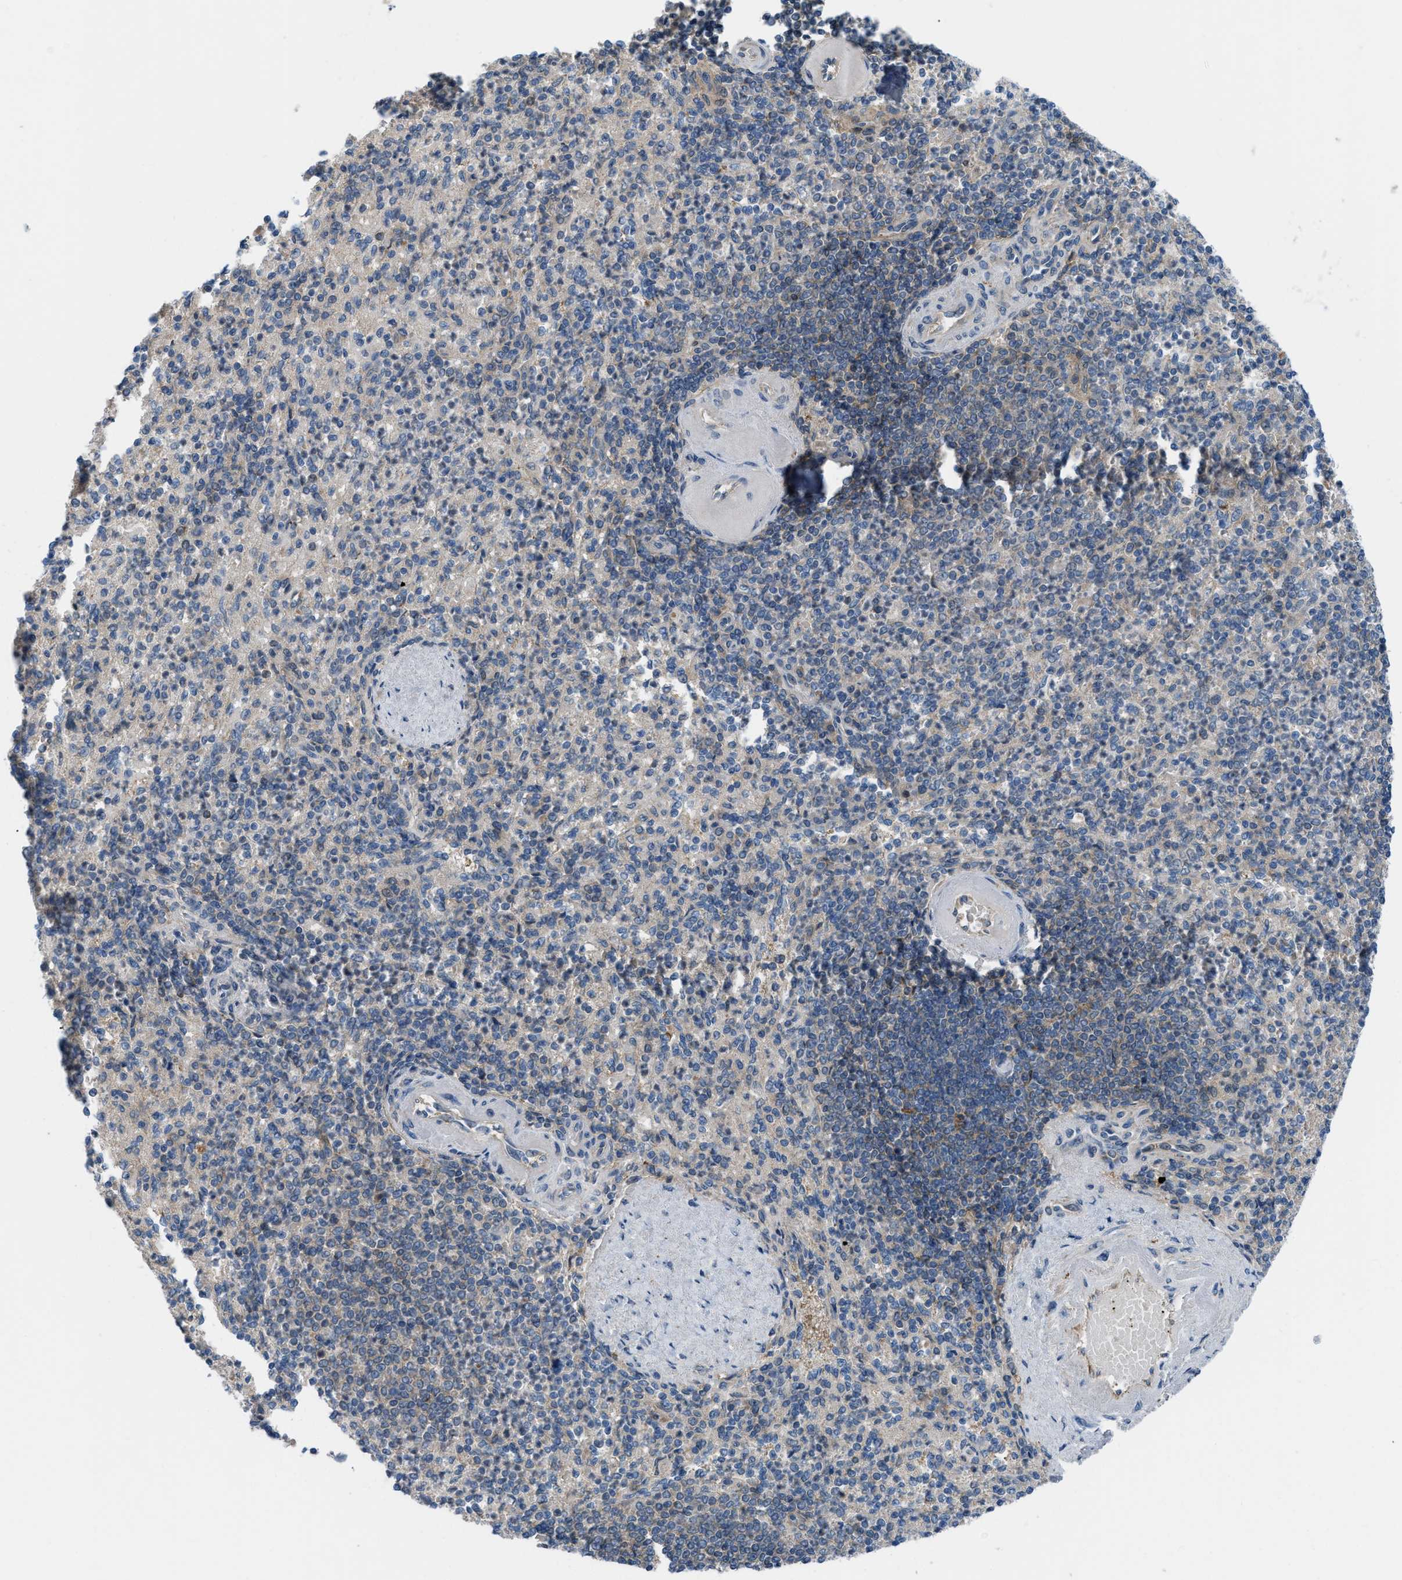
{"staining": {"intensity": "weak", "quantity": "25%-75%", "location": "cytoplasmic/membranous"}, "tissue": "spleen", "cell_type": "Cells in red pulp", "image_type": "normal", "snomed": [{"axis": "morphology", "description": "Normal tissue, NOS"}, {"axis": "topography", "description": "Spleen"}], "caption": "Immunohistochemistry micrograph of normal spleen: human spleen stained using immunohistochemistry (IHC) exhibits low levels of weak protein expression localized specifically in the cytoplasmic/membranous of cells in red pulp, appearing as a cytoplasmic/membranous brown color.", "gene": "BAZ2B", "patient": {"sex": "female", "age": 74}}